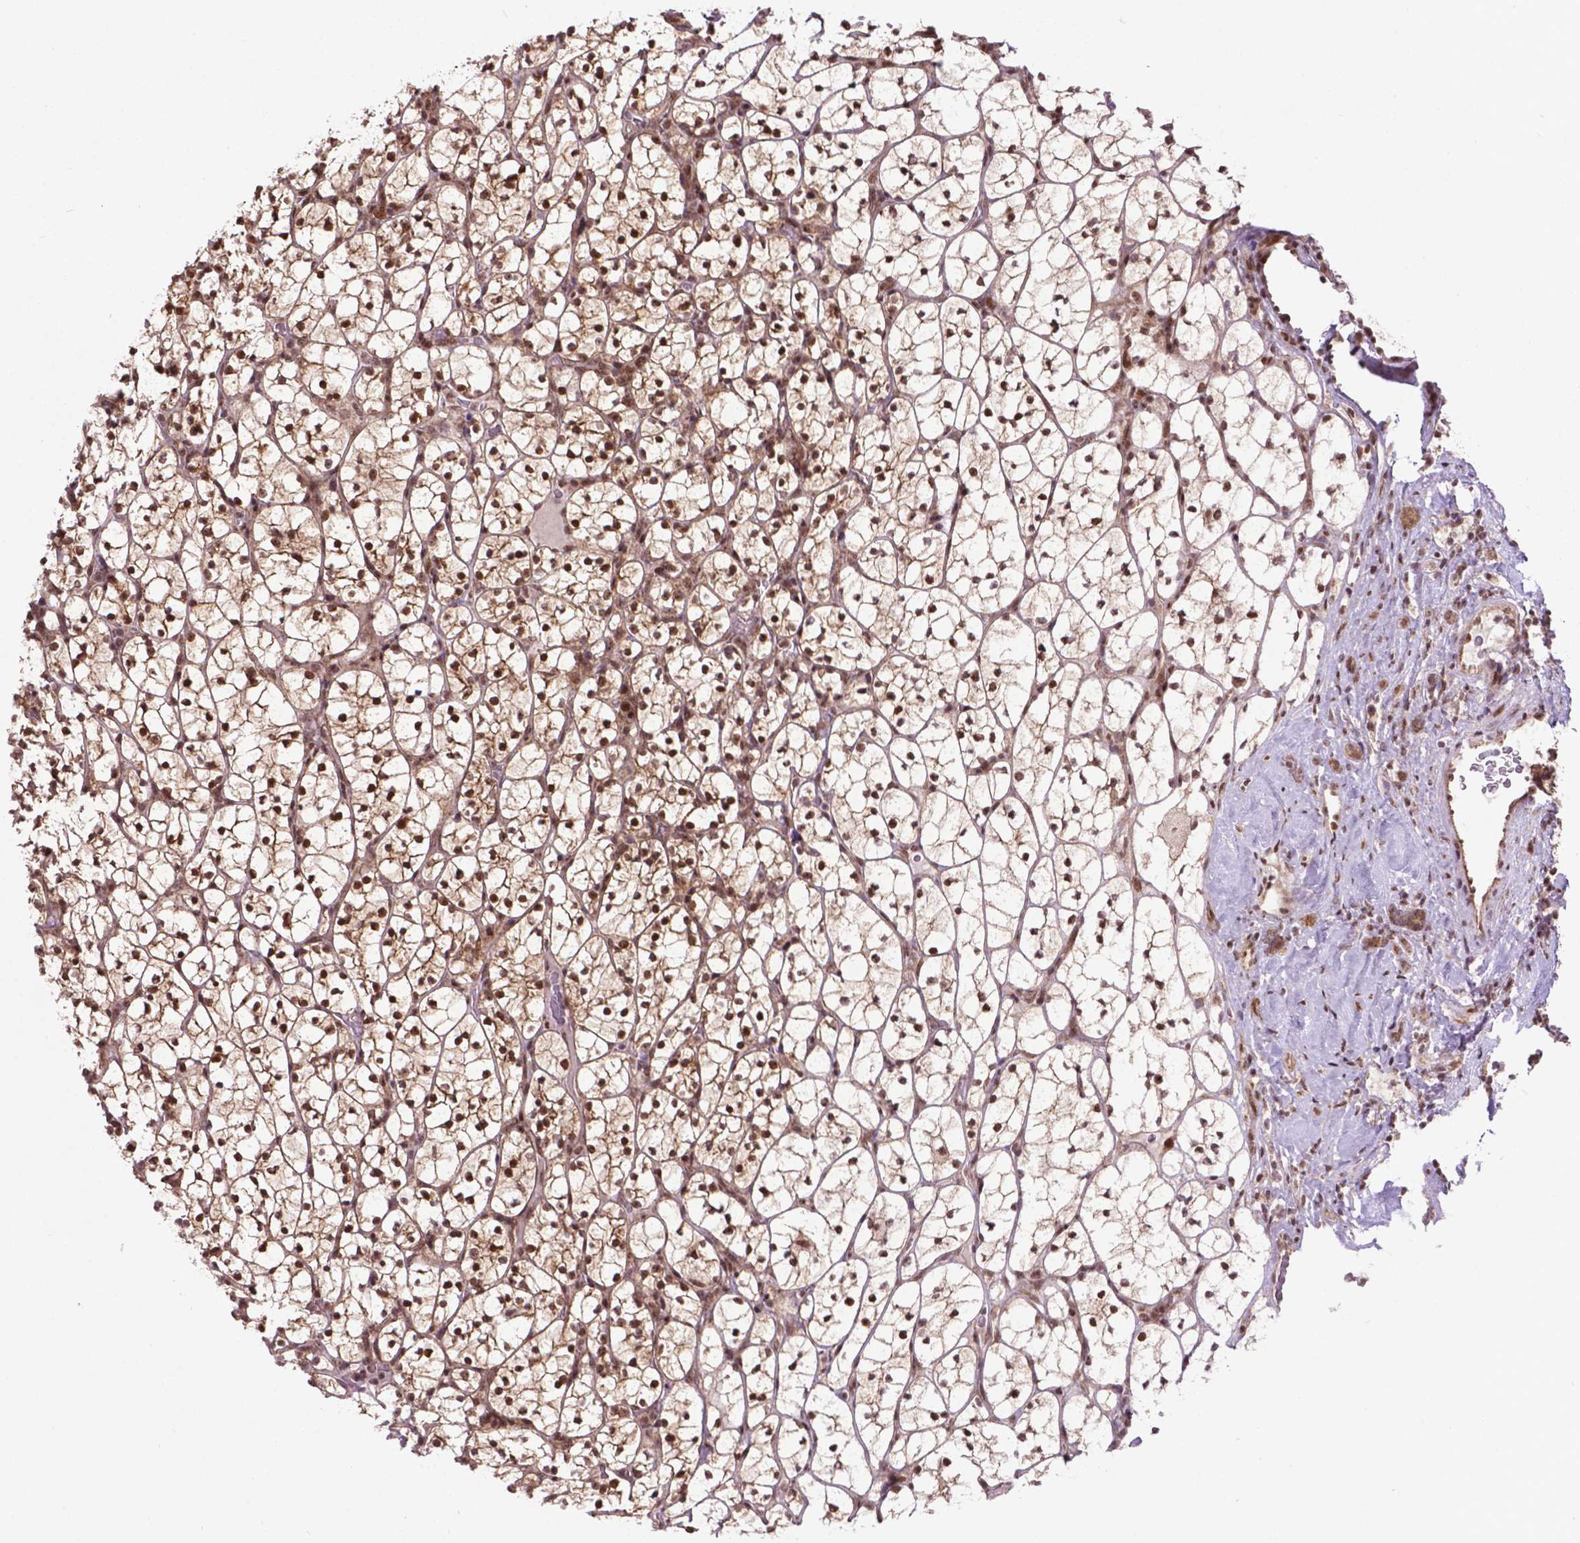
{"staining": {"intensity": "moderate", "quantity": ">75%", "location": "cytoplasmic/membranous,nuclear"}, "tissue": "renal cancer", "cell_type": "Tumor cells", "image_type": "cancer", "snomed": [{"axis": "morphology", "description": "Adenocarcinoma, NOS"}, {"axis": "topography", "description": "Kidney"}], "caption": "An image of renal cancer stained for a protein exhibits moderate cytoplasmic/membranous and nuclear brown staining in tumor cells. The protein of interest is stained brown, and the nuclei are stained in blue (DAB IHC with brightfield microscopy, high magnification).", "gene": "CSNK2A1", "patient": {"sex": "female", "age": 89}}